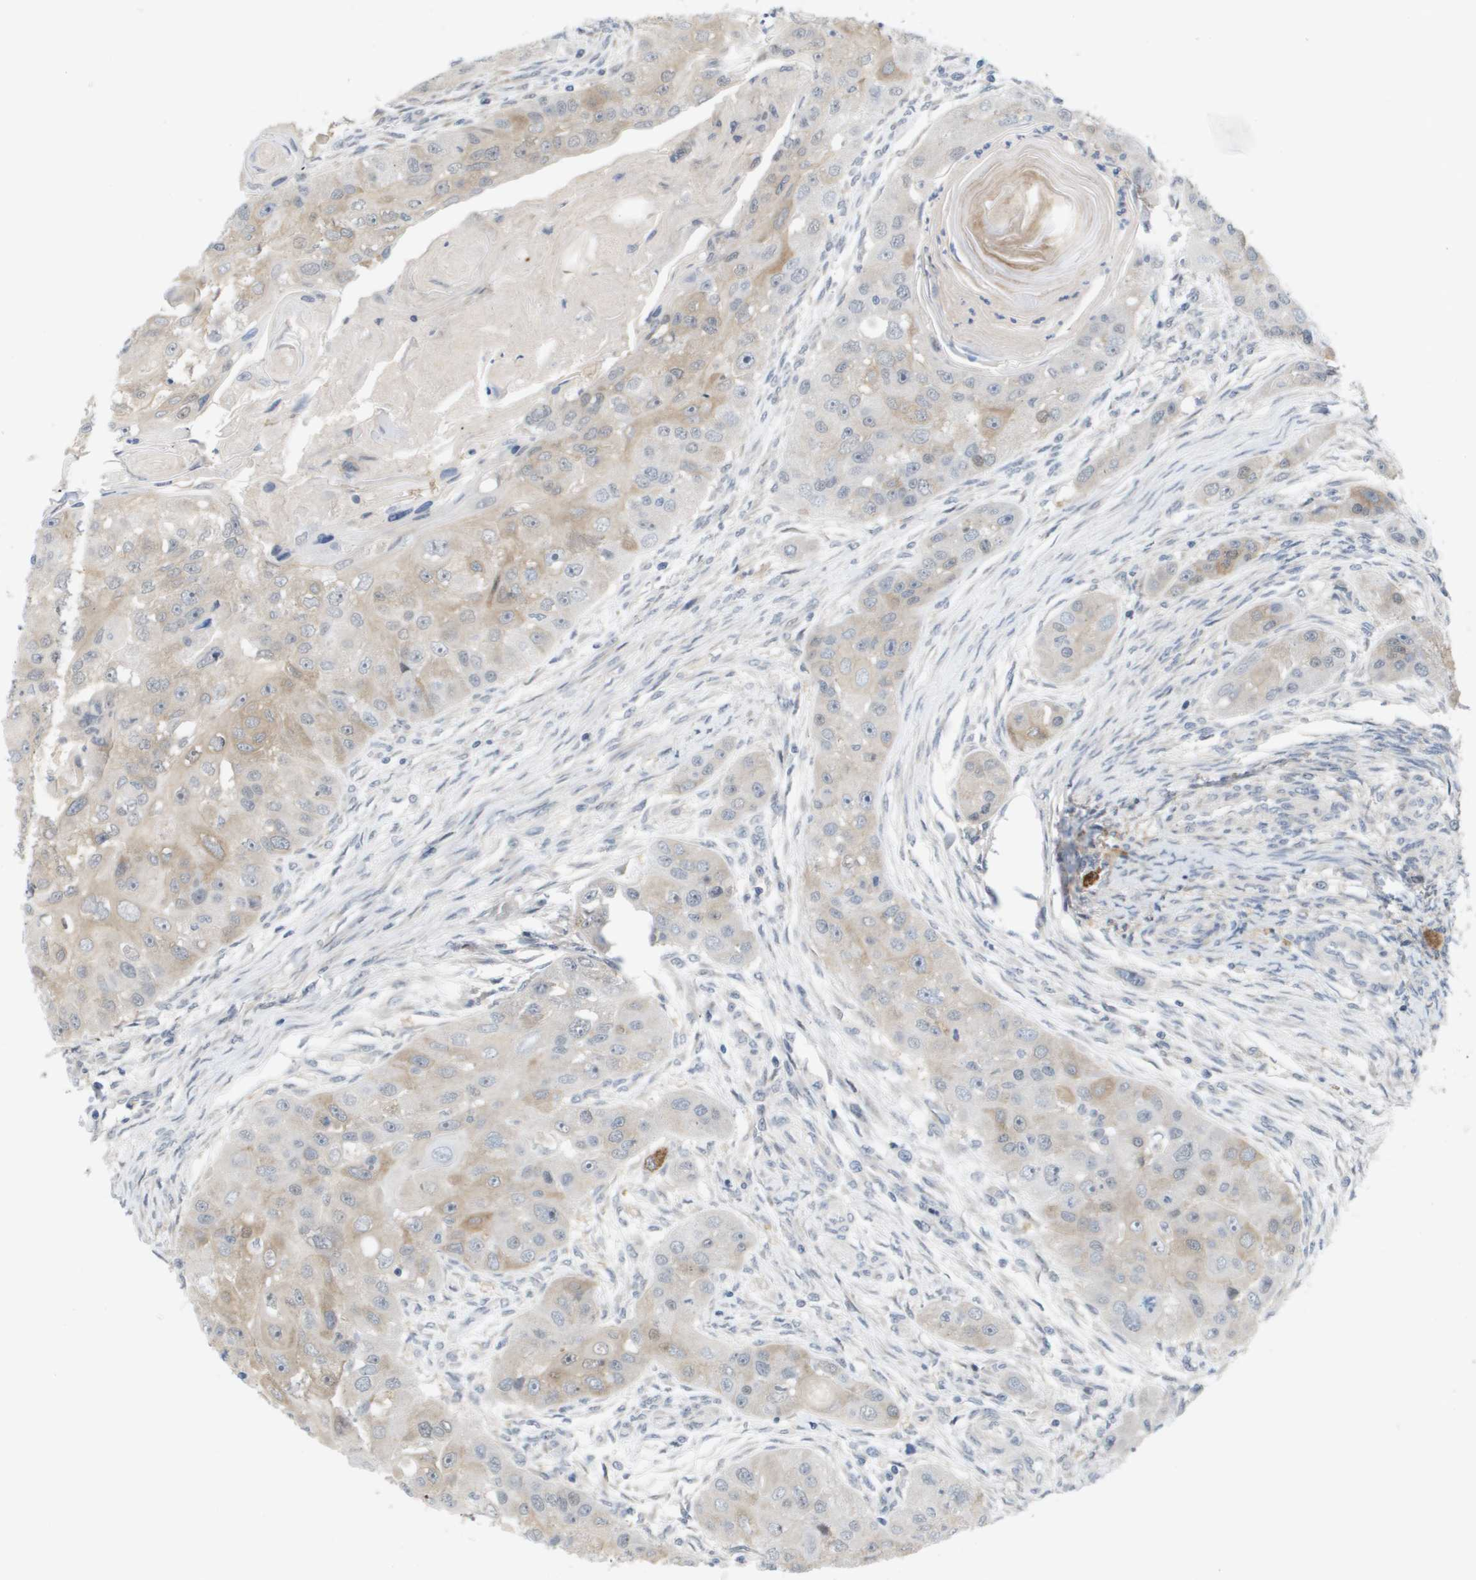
{"staining": {"intensity": "weak", "quantity": "25%-75%", "location": "cytoplasmic/membranous"}, "tissue": "head and neck cancer", "cell_type": "Tumor cells", "image_type": "cancer", "snomed": [{"axis": "morphology", "description": "Normal tissue, NOS"}, {"axis": "morphology", "description": "Squamous cell carcinoma, NOS"}, {"axis": "topography", "description": "Skeletal muscle"}, {"axis": "topography", "description": "Head-Neck"}], "caption": "Immunohistochemical staining of human squamous cell carcinoma (head and neck) exhibits low levels of weak cytoplasmic/membranous positivity in about 25%-75% of tumor cells.", "gene": "MARCHF8", "patient": {"sex": "male", "age": 51}}